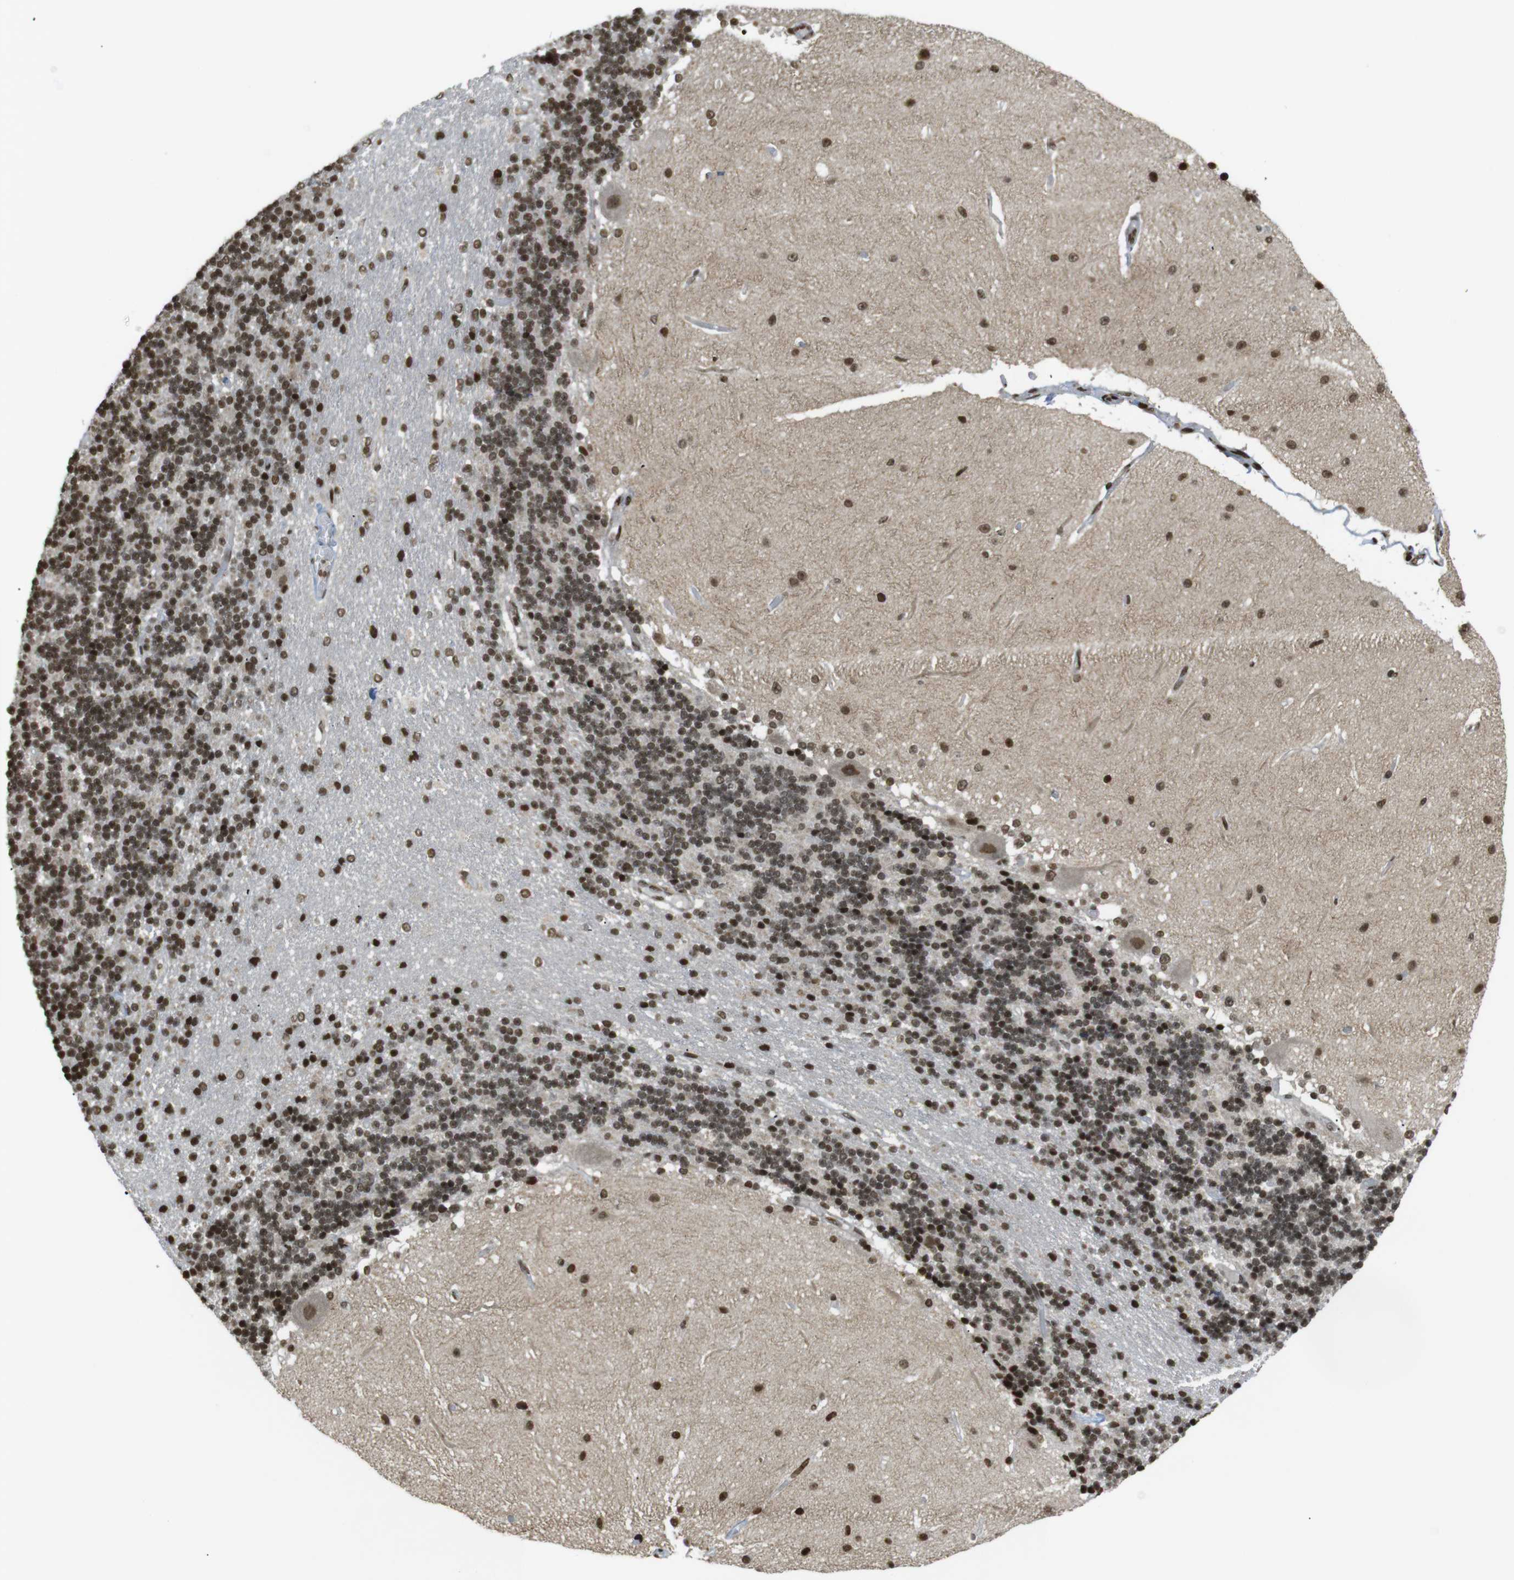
{"staining": {"intensity": "moderate", "quantity": ">75%", "location": "nuclear"}, "tissue": "cerebellum", "cell_type": "Cells in granular layer", "image_type": "normal", "snomed": [{"axis": "morphology", "description": "Normal tissue, NOS"}, {"axis": "topography", "description": "Cerebellum"}], "caption": "IHC histopathology image of normal cerebellum: human cerebellum stained using immunohistochemistry demonstrates medium levels of moderate protein expression localized specifically in the nuclear of cells in granular layer, appearing as a nuclear brown color.", "gene": "RUVBL2", "patient": {"sex": "female", "age": 54}}